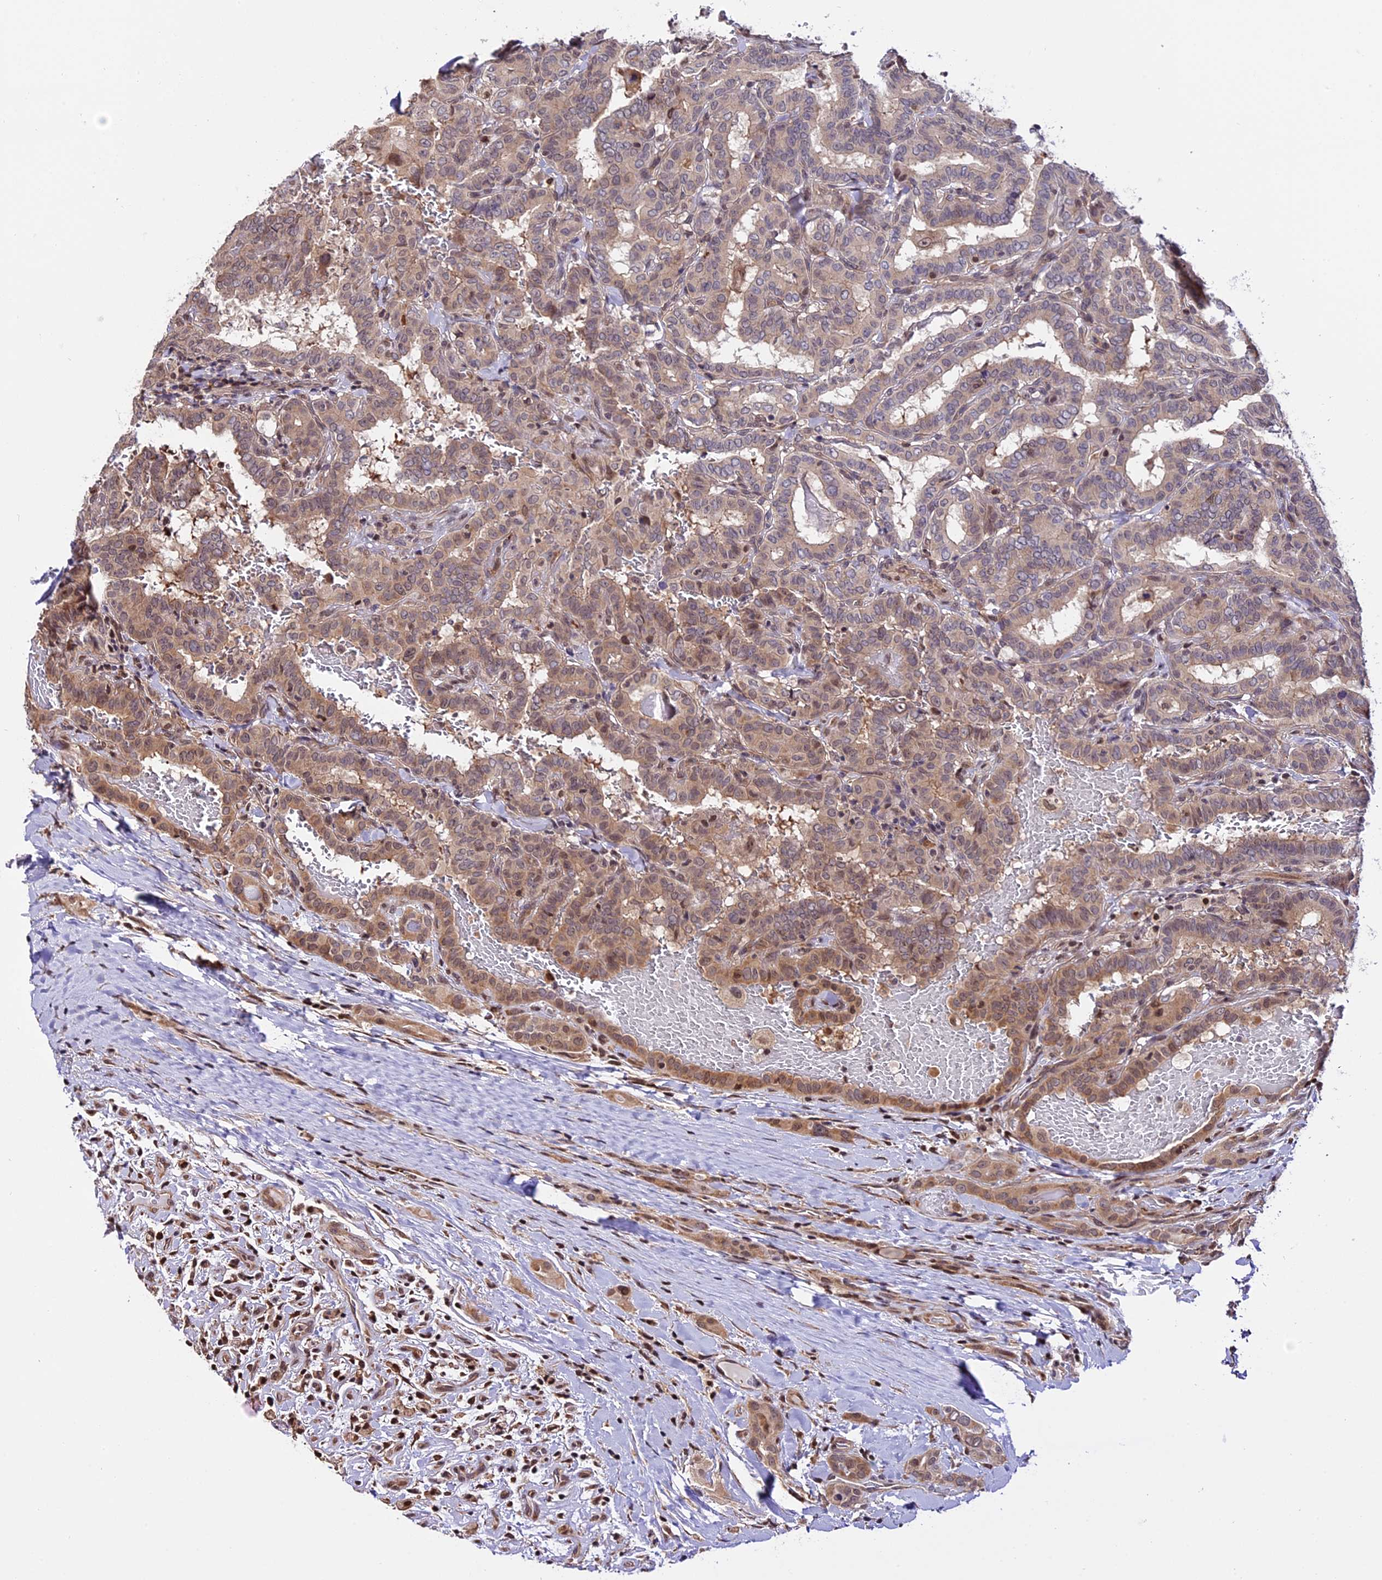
{"staining": {"intensity": "weak", "quantity": "25%-75%", "location": "cytoplasmic/membranous"}, "tissue": "thyroid cancer", "cell_type": "Tumor cells", "image_type": "cancer", "snomed": [{"axis": "morphology", "description": "Papillary adenocarcinoma, NOS"}, {"axis": "topography", "description": "Thyroid gland"}], "caption": "Papillary adenocarcinoma (thyroid) stained with a protein marker displays weak staining in tumor cells.", "gene": "HERPUD1", "patient": {"sex": "female", "age": 72}}